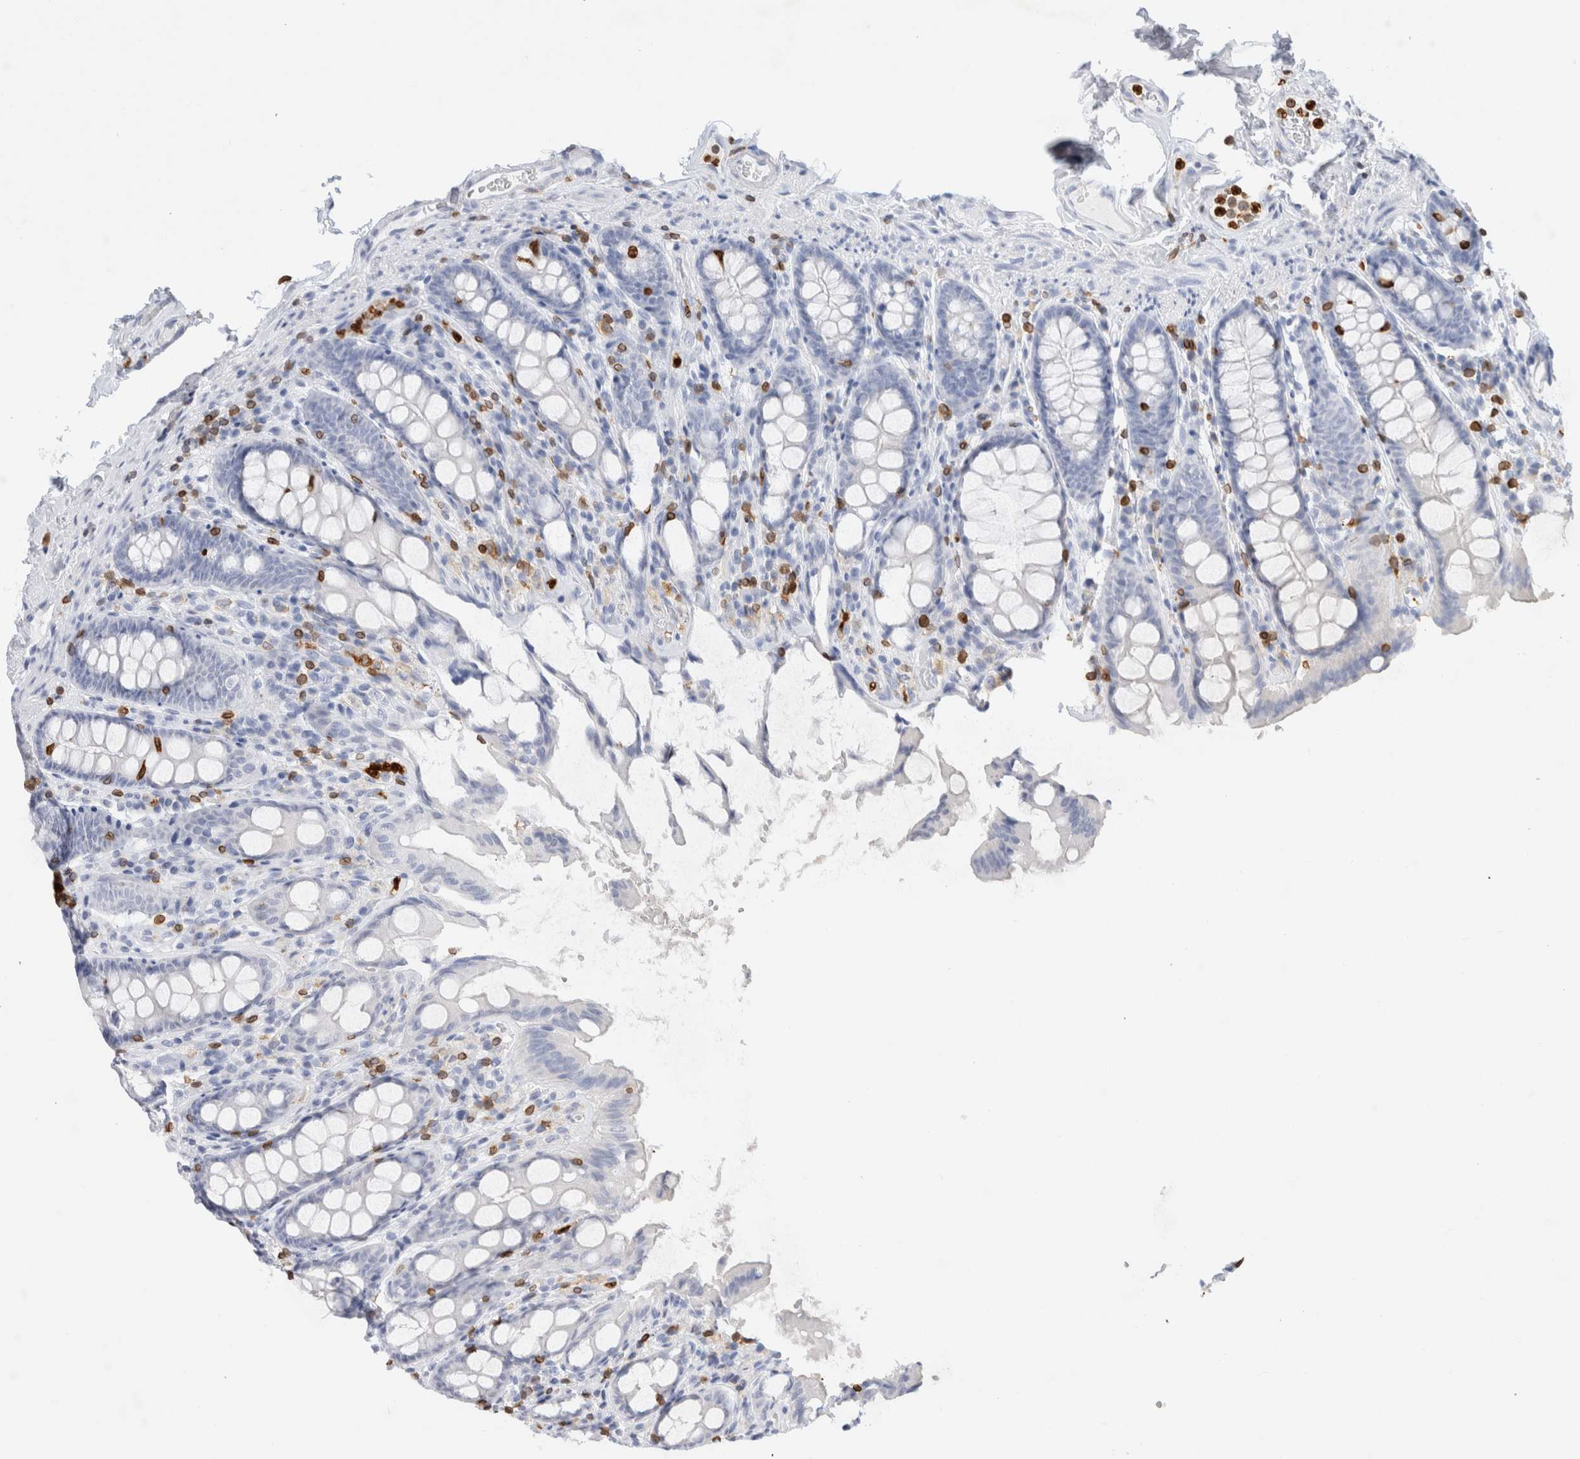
{"staining": {"intensity": "negative", "quantity": "none", "location": "none"}, "tissue": "colon", "cell_type": "Endothelial cells", "image_type": "normal", "snomed": [{"axis": "morphology", "description": "Normal tissue, NOS"}, {"axis": "topography", "description": "Colon"}, {"axis": "topography", "description": "Peripheral nerve tissue"}], "caption": "Photomicrograph shows no protein expression in endothelial cells of unremarkable colon.", "gene": "ALOX5AP", "patient": {"sex": "female", "age": 61}}